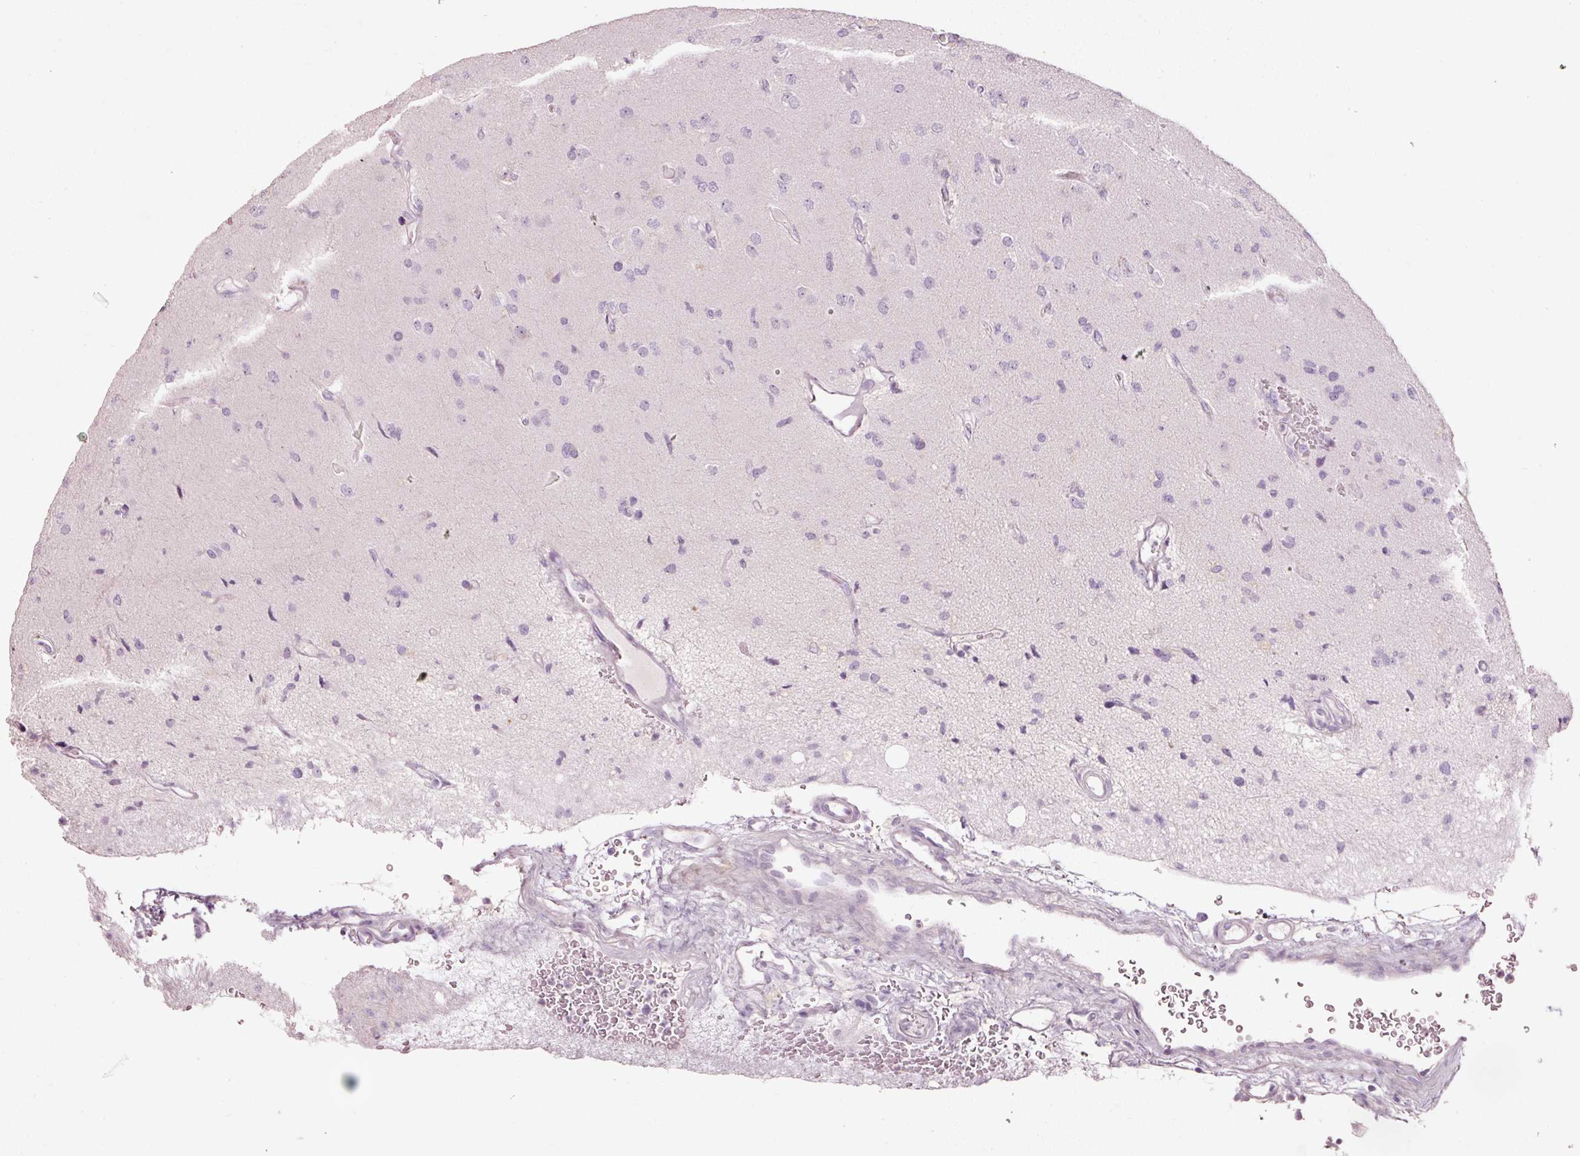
{"staining": {"intensity": "negative", "quantity": "none", "location": "none"}, "tissue": "glioma", "cell_type": "Tumor cells", "image_type": "cancer", "snomed": [{"axis": "morphology", "description": "Glioma, malignant, High grade"}, {"axis": "topography", "description": "Brain"}], "caption": "There is no significant expression in tumor cells of glioma.", "gene": "MUC5AC", "patient": {"sex": "male", "age": 77}}